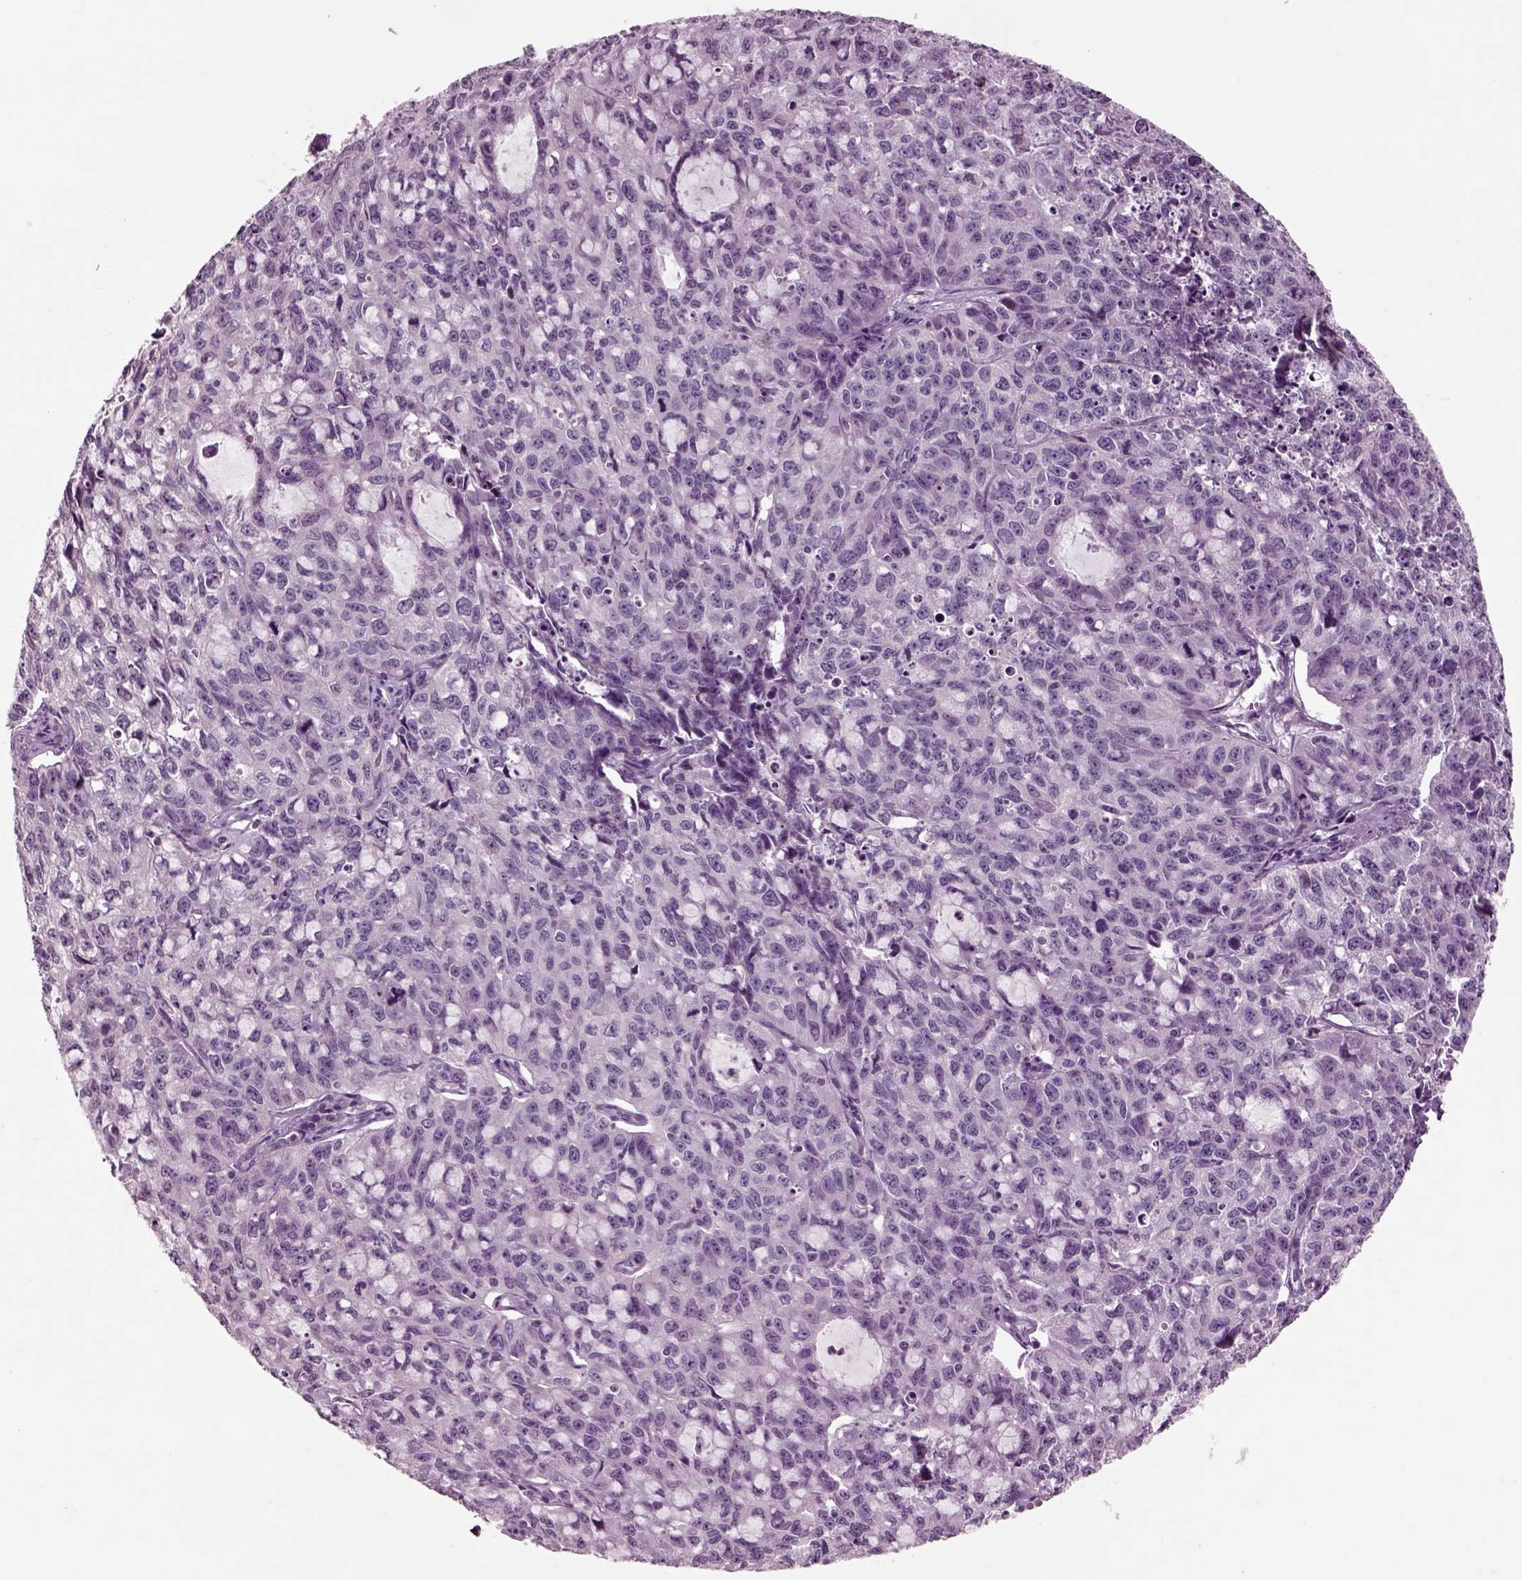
{"staining": {"intensity": "negative", "quantity": "none", "location": "none"}, "tissue": "cervical cancer", "cell_type": "Tumor cells", "image_type": "cancer", "snomed": [{"axis": "morphology", "description": "Squamous cell carcinoma, NOS"}, {"axis": "topography", "description": "Cervix"}], "caption": "IHC photomicrograph of squamous cell carcinoma (cervical) stained for a protein (brown), which demonstrates no staining in tumor cells. (Brightfield microscopy of DAB (3,3'-diaminobenzidine) IHC at high magnification).", "gene": "CHGB", "patient": {"sex": "female", "age": 28}}